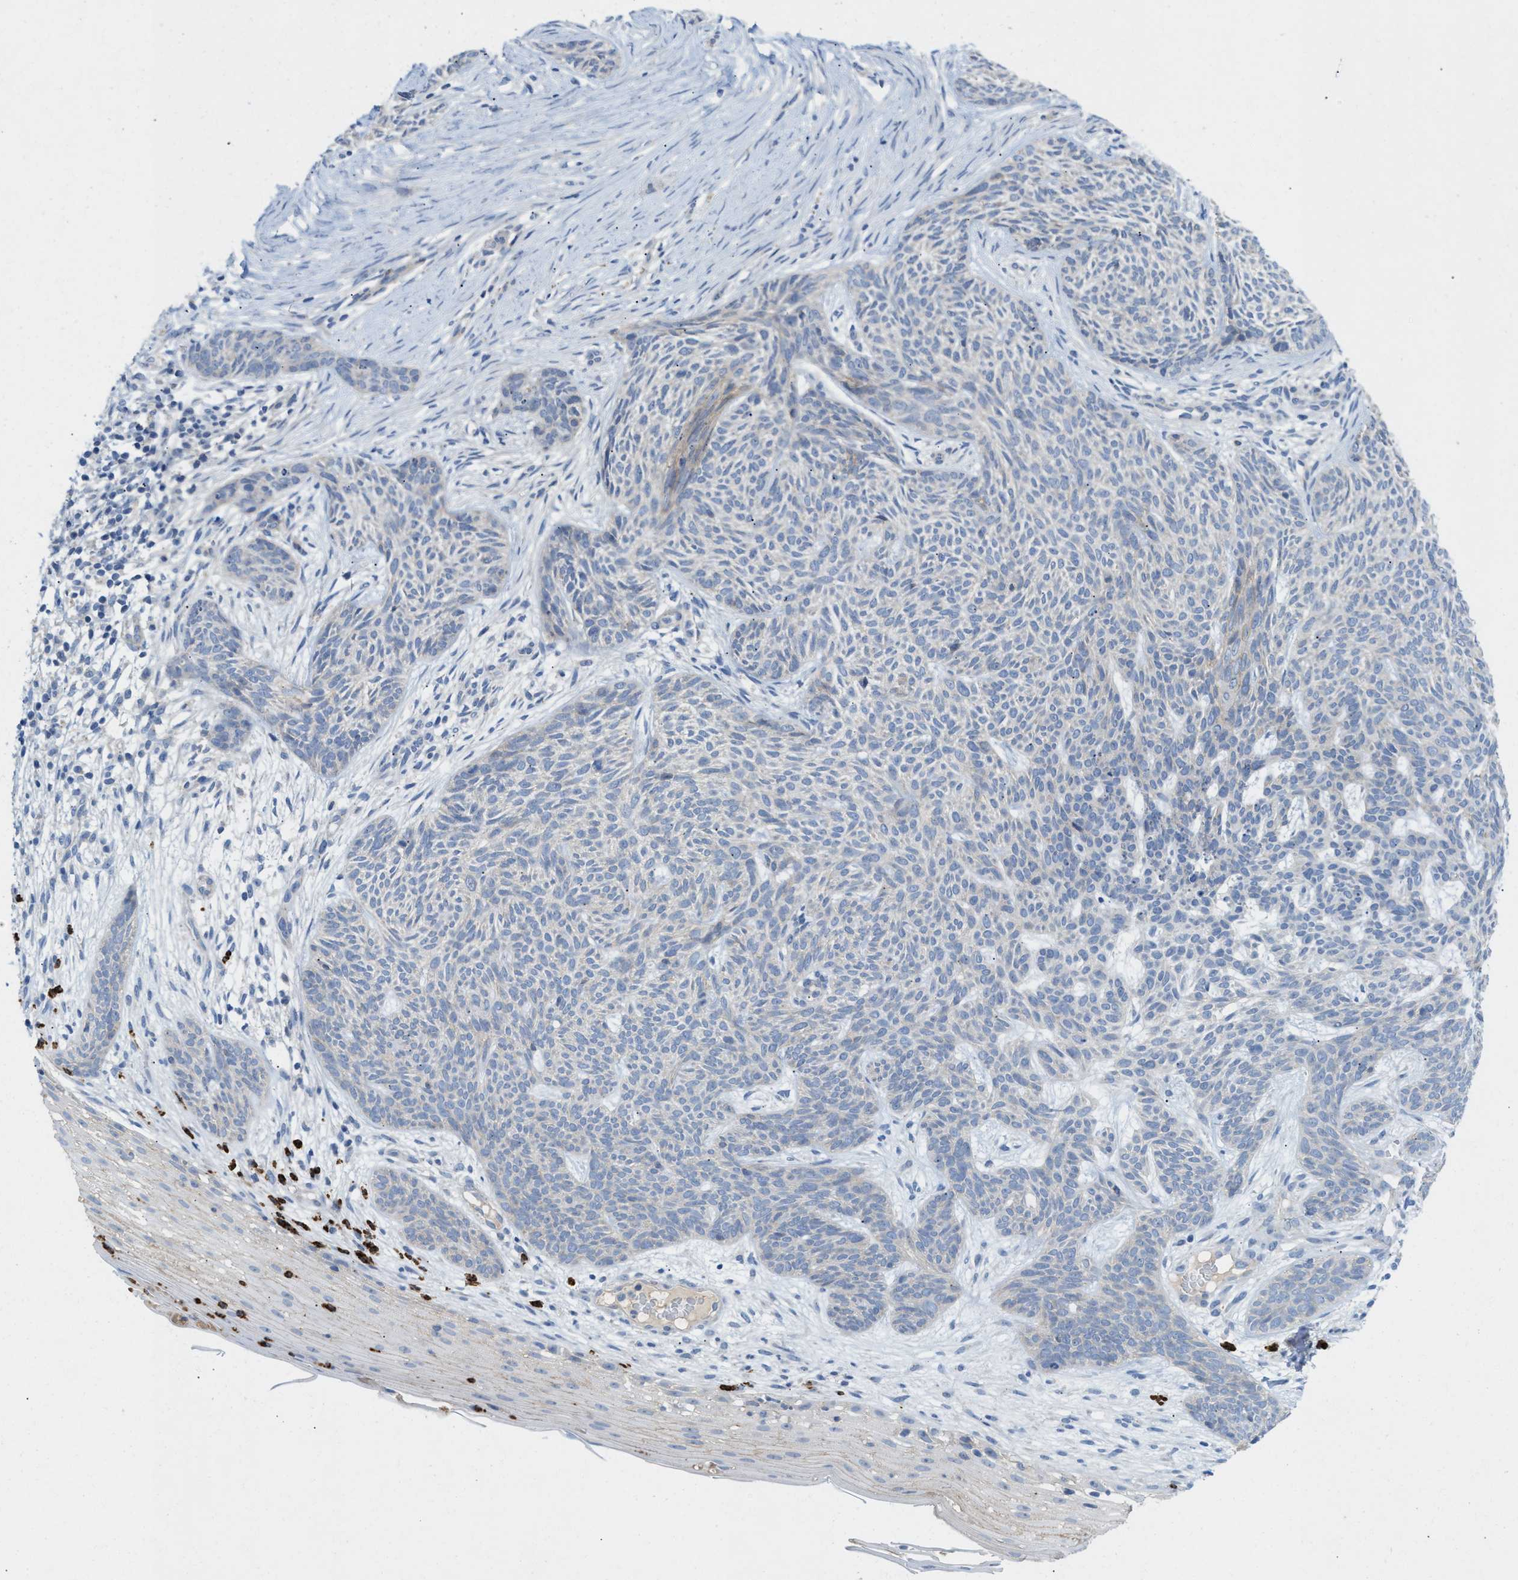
{"staining": {"intensity": "negative", "quantity": "none", "location": "none"}, "tissue": "skin cancer", "cell_type": "Tumor cells", "image_type": "cancer", "snomed": [{"axis": "morphology", "description": "Basal cell carcinoma"}, {"axis": "topography", "description": "Skin"}], "caption": "The immunohistochemistry image has no significant staining in tumor cells of skin cancer (basal cell carcinoma) tissue.", "gene": "CMTM1", "patient": {"sex": "female", "age": 59}}